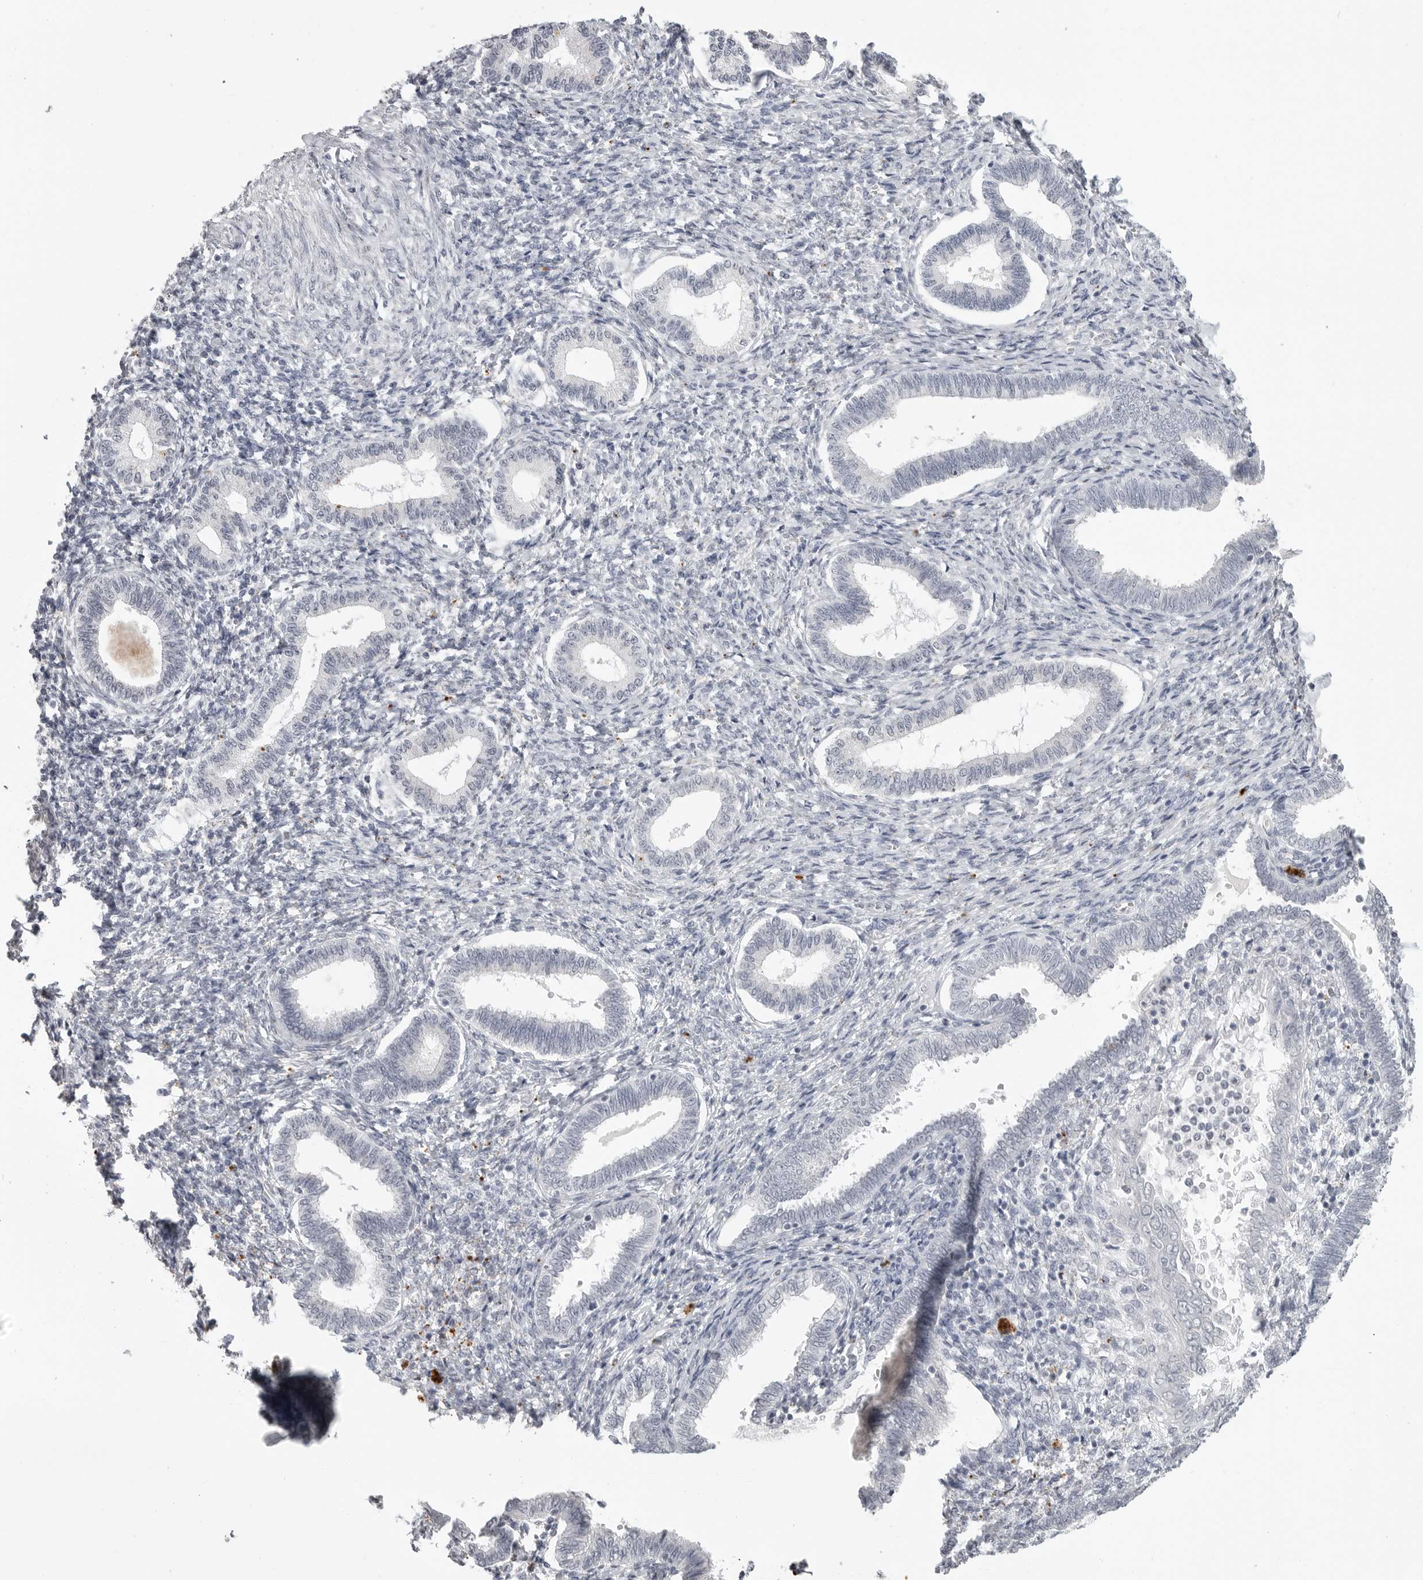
{"staining": {"intensity": "negative", "quantity": "none", "location": "none"}, "tissue": "endometrium", "cell_type": "Cells in endometrial stroma", "image_type": "normal", "snomed": [{"axis": "morphology", "description": "Normal tissue, NOS"}, {"axis": "topography", "description": "Endometrium"}], "caption": "Immunohistochemical staining of unremarkable human endometrium reveals no significant expression in cells in endometrial stroma.", "gene": "PRSS1", "patient": {"sex": "female", "age": 77}}